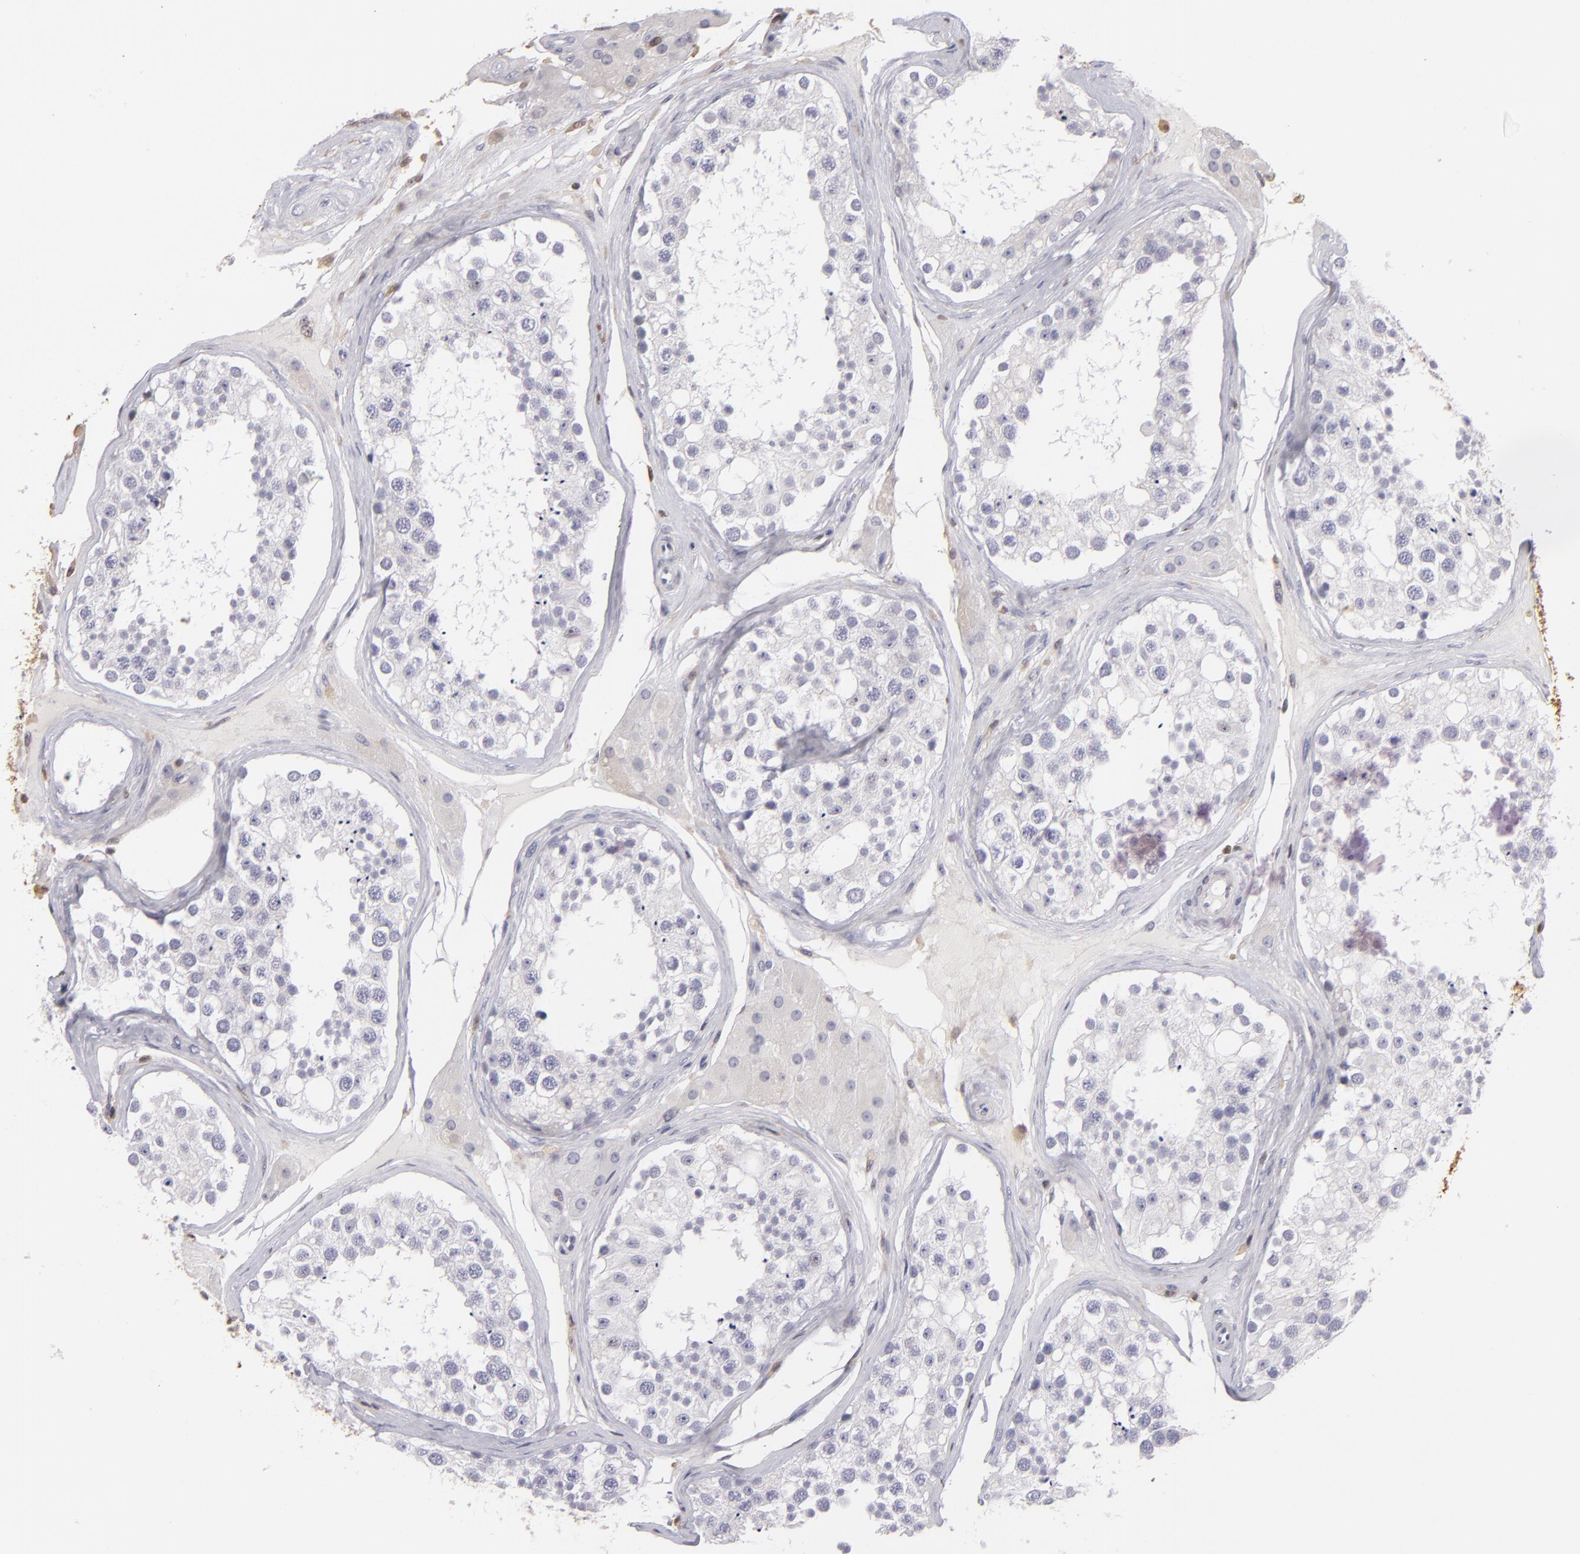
{"staining": {"intensity": "negative", "quantity": "none", "location": "none"}, "tissue": "testis", "cell_type": "Cells in seminiferous ducts", "image_type": "normal", "snomed": [{"axis": "morphology", "description": "Normal tissue, NOS"}, {"axis": "topography", "description": "Testis"}], "caption": "This is an IHC photomicrograph of benign testis. There is no expression in cells in seminiferous ducts.", "gene": "S100A2", "patient": {"sex": "male", "age": 68}}